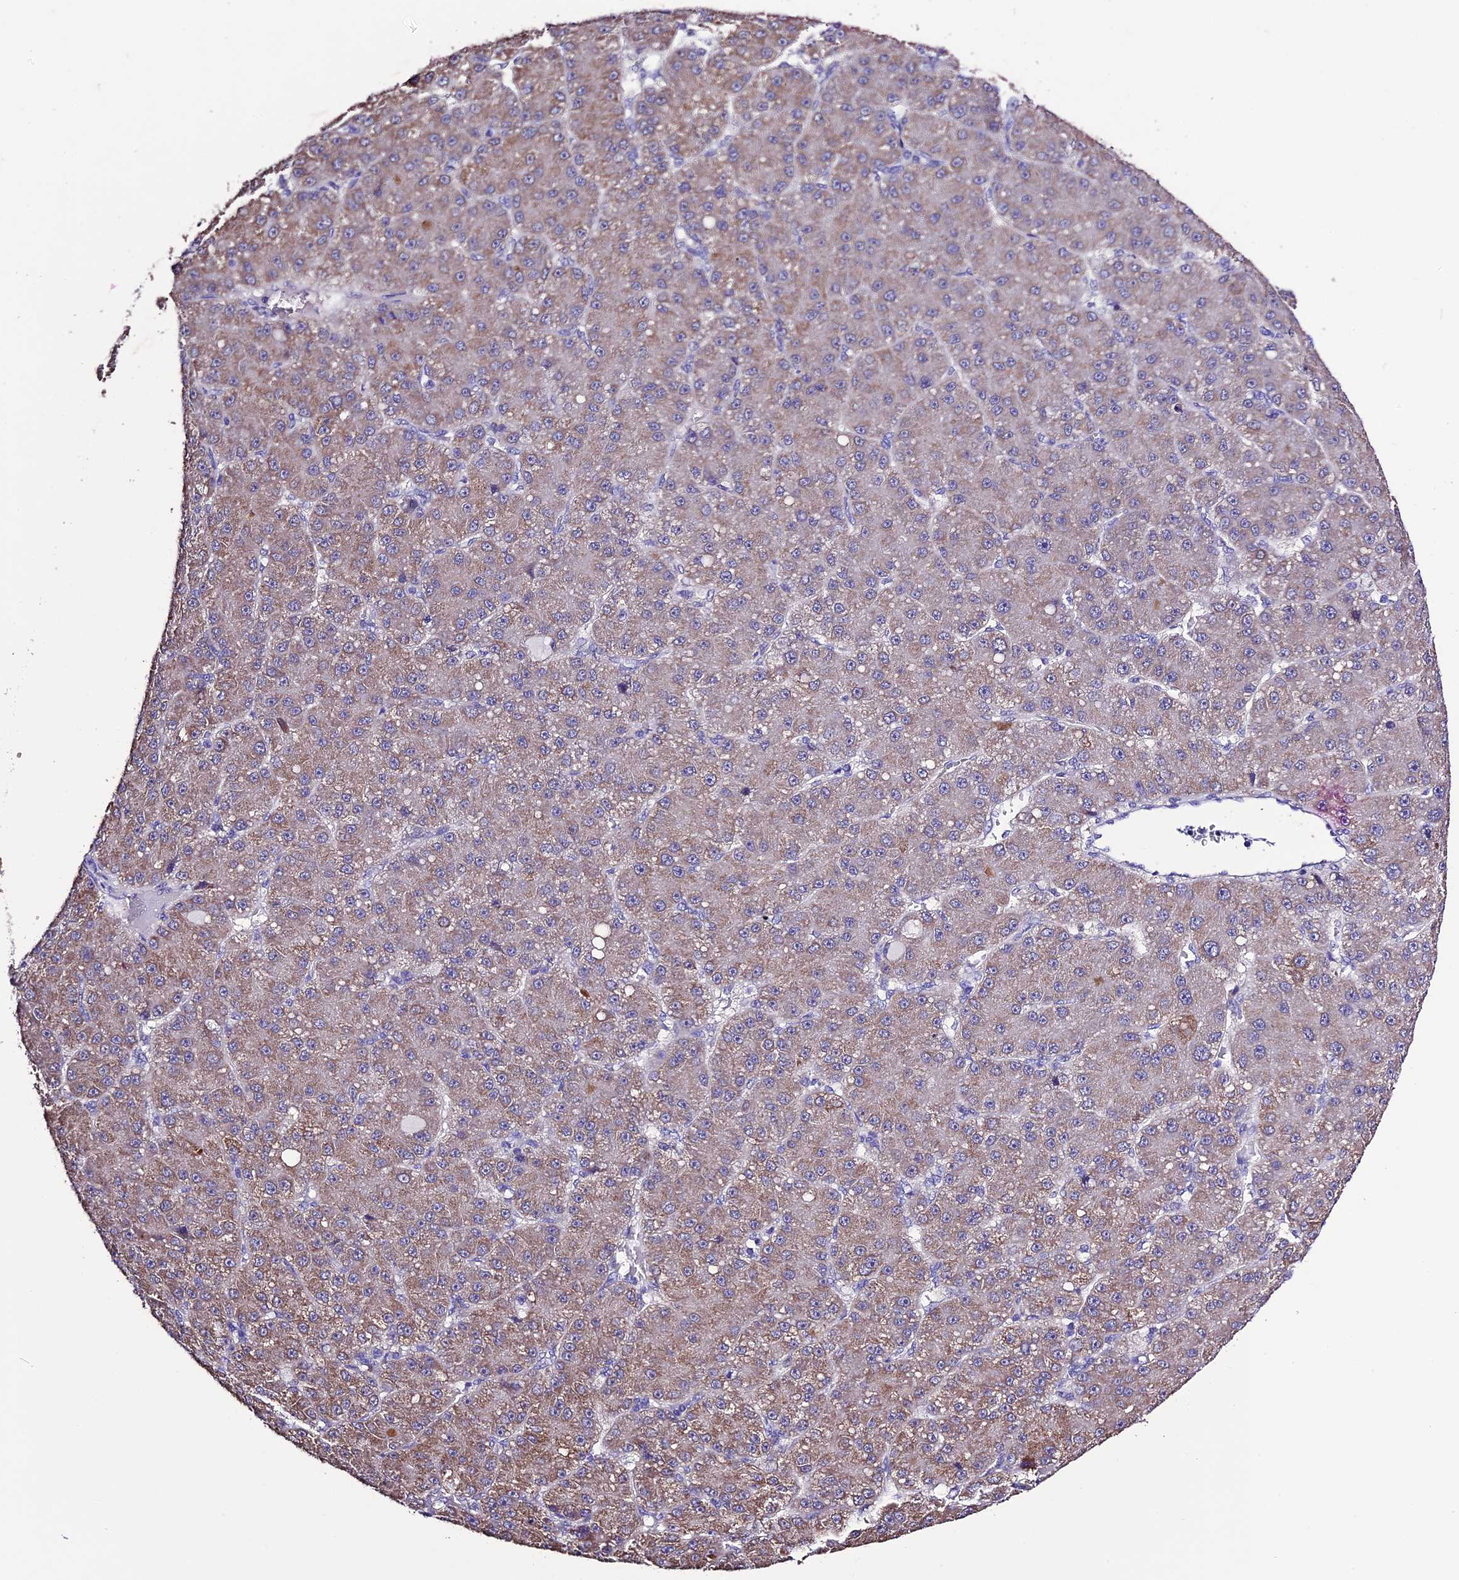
{"staining": {"intensity": "weak", "quantity": "25%-75%", "location": "cytoplasmic/membranous"}, "tissue": "liver cancer", "cell_type": "Tumor cells", "image_type": "cancer", "snomed": [{"axis": "morphology", "description": "Carcinoma, Hepatocellular, NOS"}, {"axis": "topography", "description": "Liver"}], "caption": "This histopathology image displays immunohistochemistry (IHC) staining of human liver hepatocellular carcinoma, with low weak cytoplasmic/membranous staining in approximately 25%-75% of tumor cells.", "gene": "DIS3L", "patient": {"sex": "male", "age": 67}}